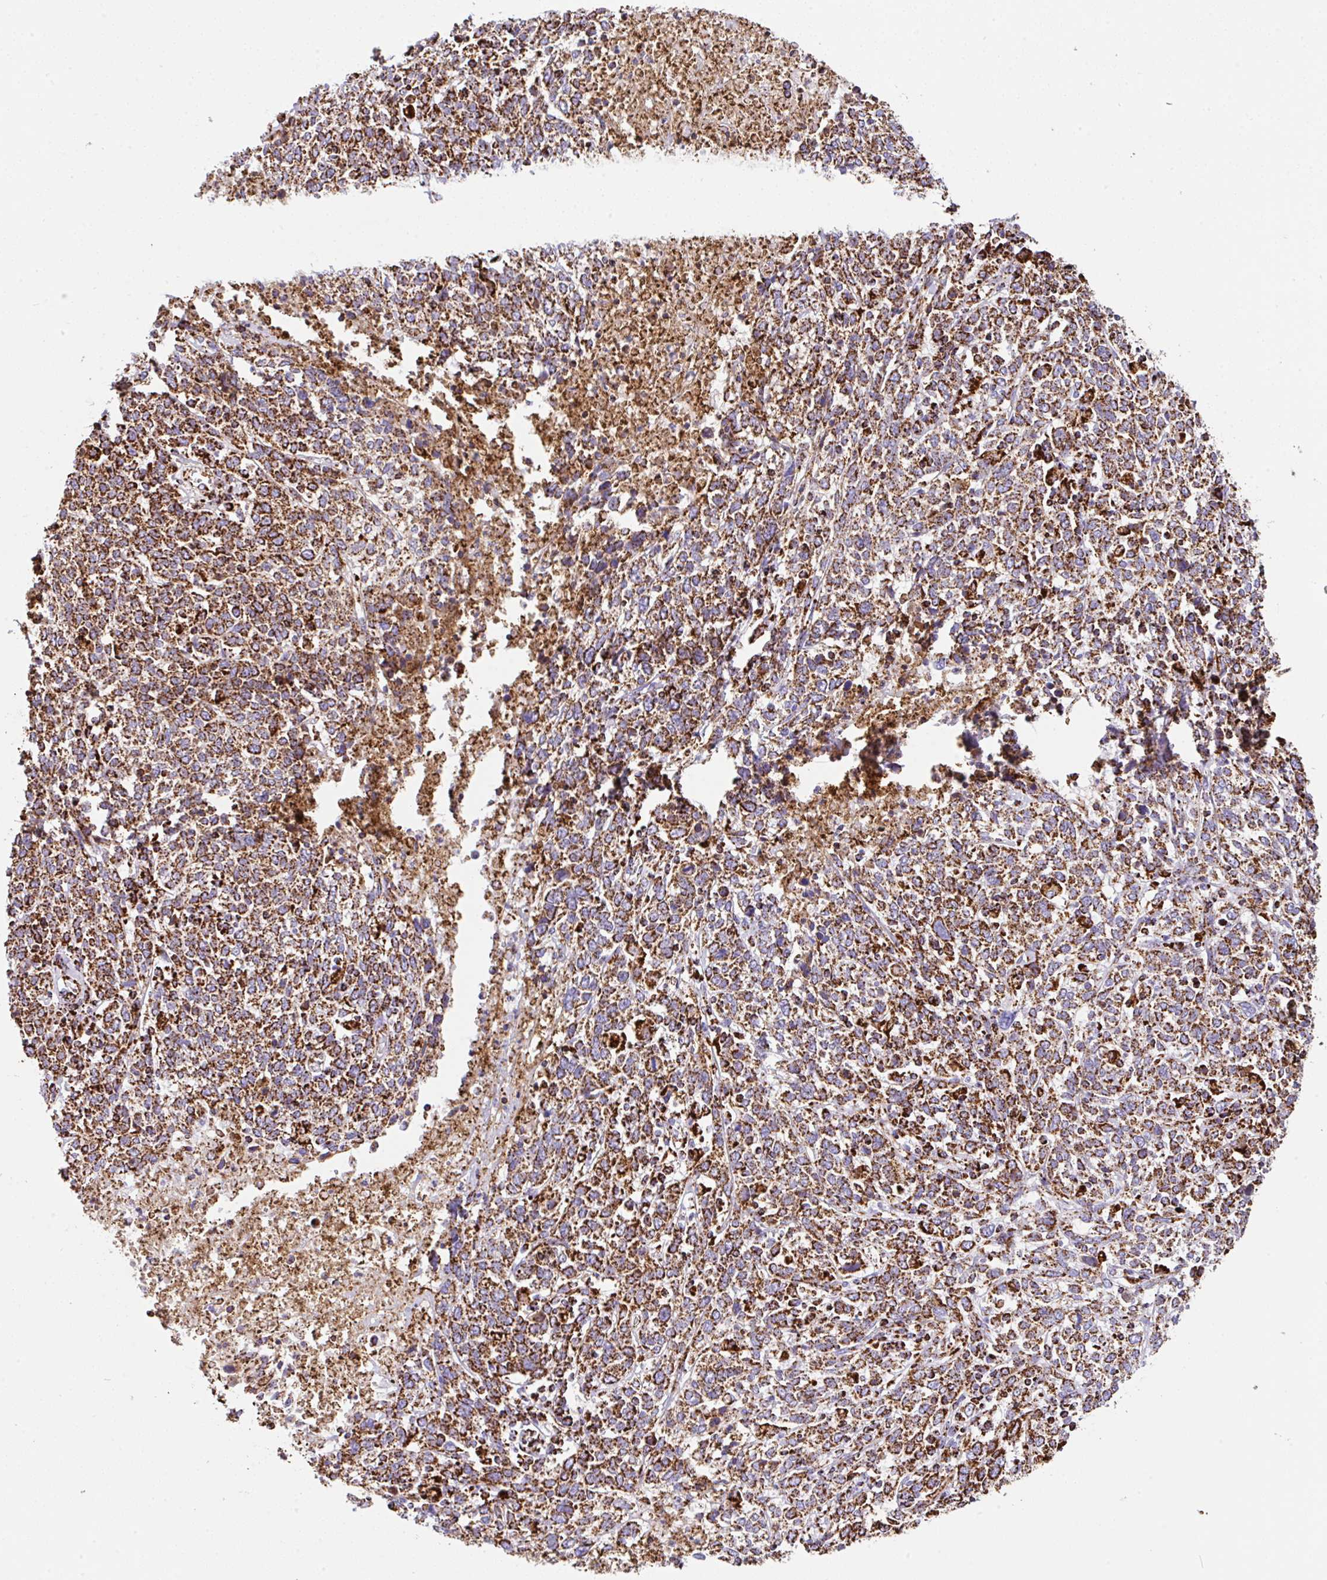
{"staining": {"intensity": "strong", "quantity": ">75%", "location": "cytoplasmic/membranous"}, "tissue": "cervical cancer", "cell_type": "Tumor cells", "image_type": "cancer", "snomed": [{"axis": "morphology", "description": "Squamous cell carcinoma, NOS"}, {"axis": "topography", "description": "Cervix"}], "caption": "Human cervical cancer stained for a protein (brown) demonstrates strong cytoplasmic/membranous positive staining in about >75% of tumor cells.", "gene": "ANKRD33B", "patient": {"sex": "female", "age": 46}}